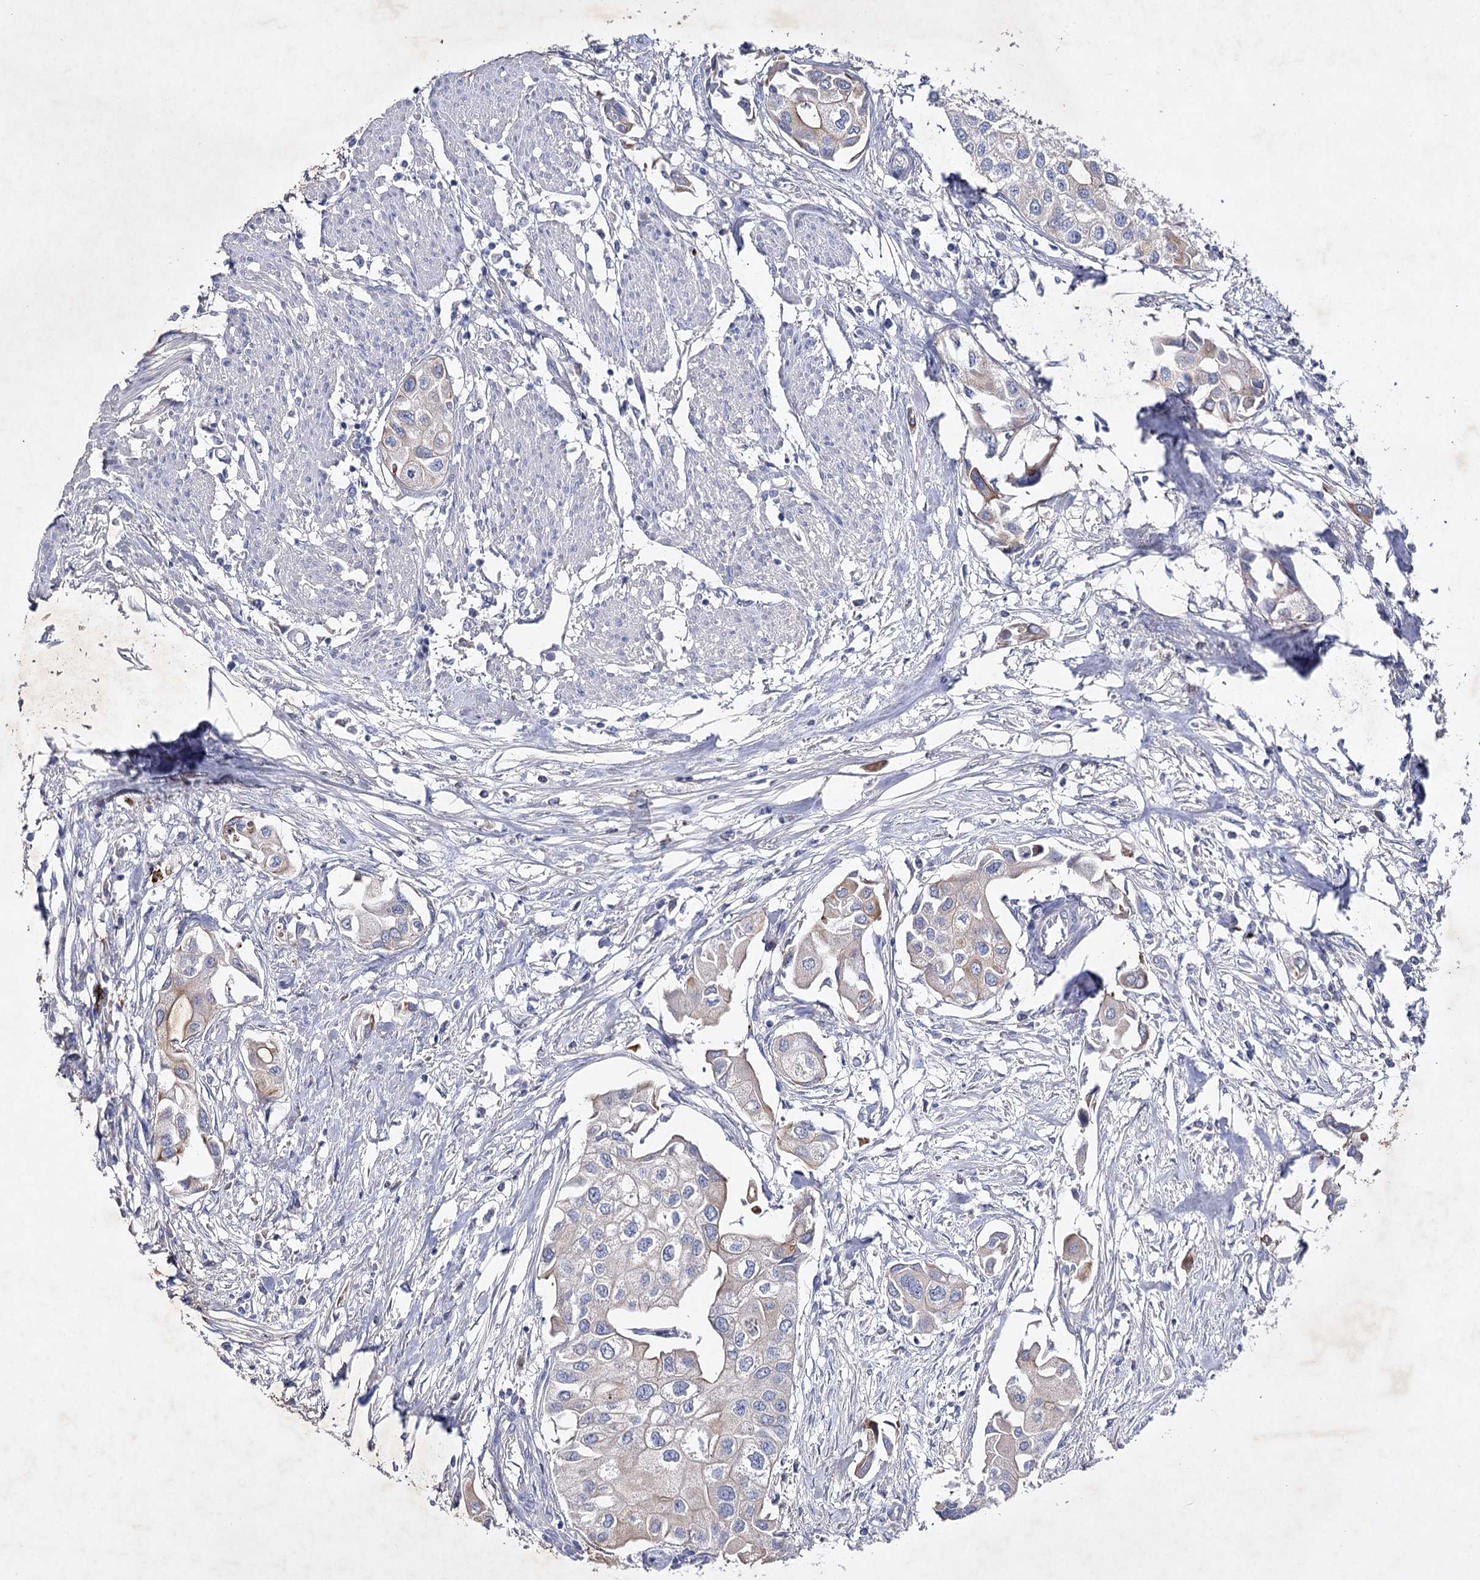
{"staining": {"intensity": "weak", "quantity": "<25%", "location": "cytoplasmic/membranous"}, "tissue": "urothelial cancer", "cell_type": "Tumor cells", "image_type": "cancer", "snomed": [{"axis": "morphology", "description": "Urothelial carcinoma, High grade"}, {"axis": "topography", "description": "Urinary bladder"}], "caption": "Immunohistochemistry photomicrograph of neoplastic tissue: urothelial carcinoma (high-grade) stained with DAB shows no significant protein staining in tumor cells.", "gene": "COX15", "patient": {"sex": "male", "age": 64}}